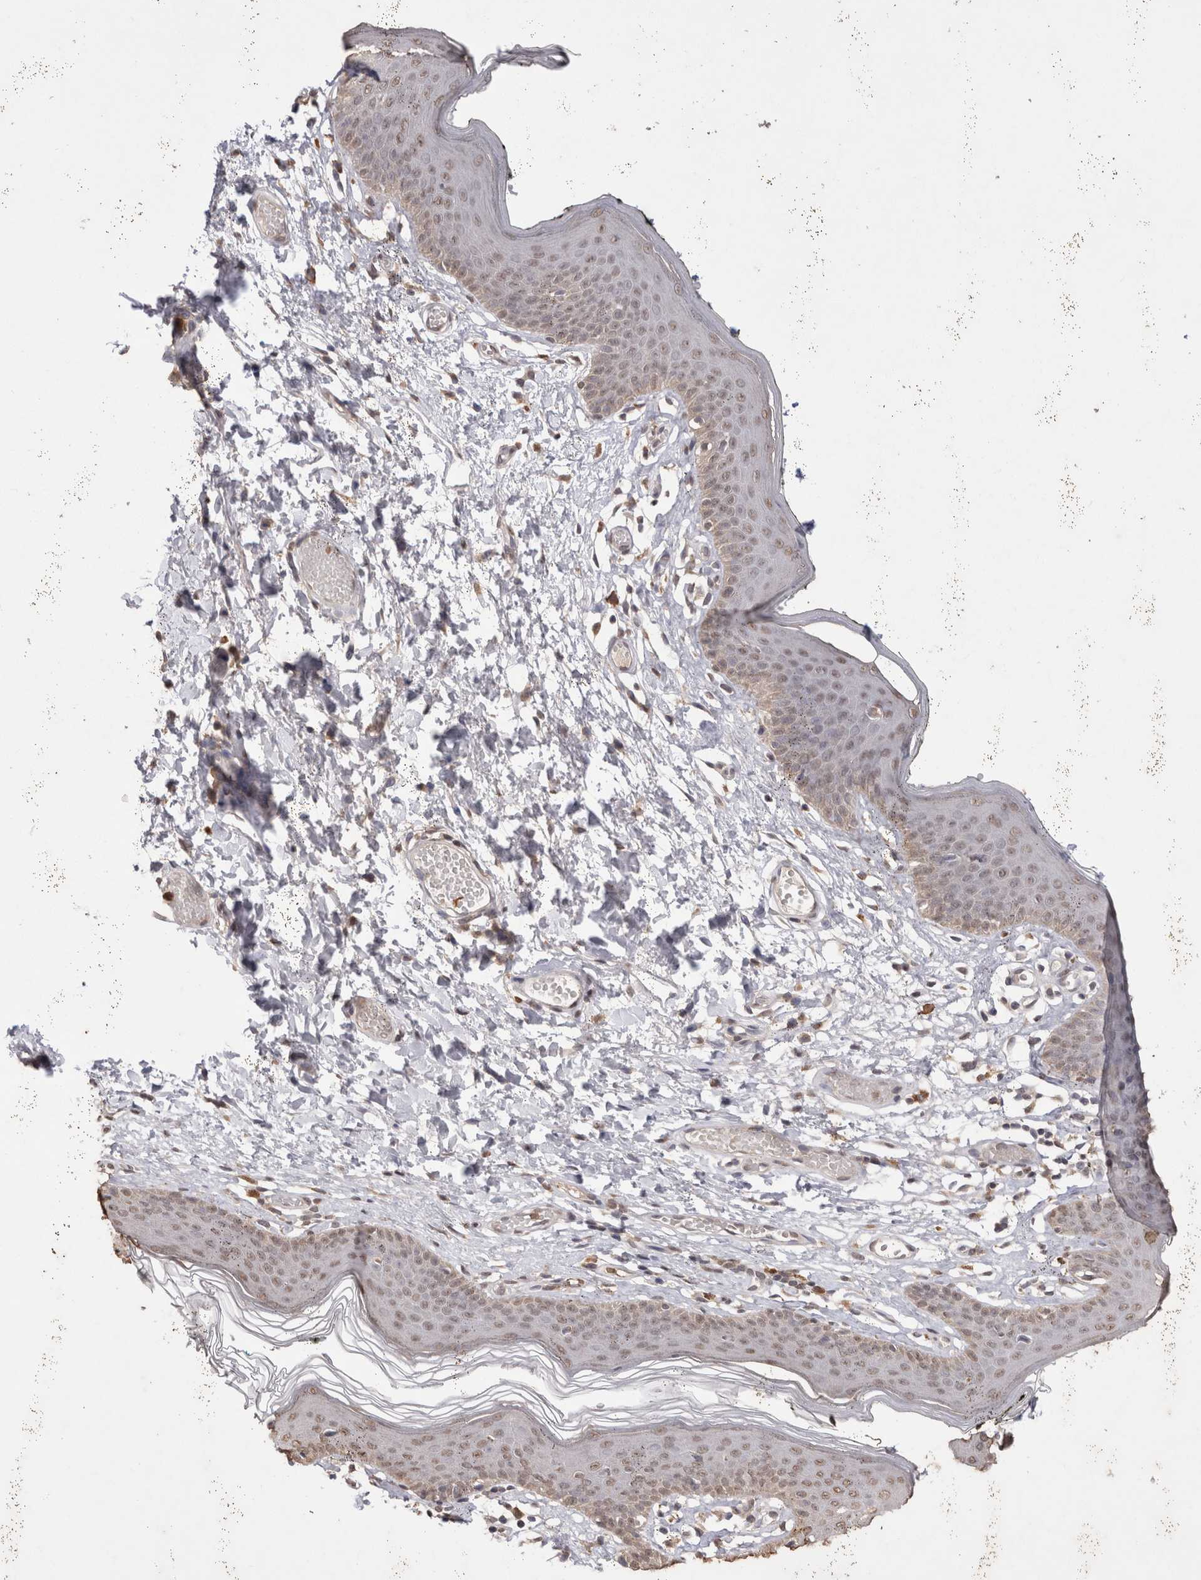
{"staining": {"intensity": "weak", "quantity": "25%-75%", "location": "nuclear"}, "tissue": "skin", "cell_type": "Epidermal cells", "image_type": "normal", "snomed": [{"axis": "morphology", "description": "Normal tissue, NOS"}, {"axis": "morphology", "description": "Inflammation, NOS"}, {"axis": "topography", "description": "Vulva"}], "caption": "Skin stained with DAB (3,3'-diaminobenzidine) immunohistochemistry reveals low levels of weak nuclear positivity in approximately 25%-75% of epidermal cells. Nuclei are stained in blue.", "gene": "GRK5", "patient": {"sex": "female", "age": 84}}